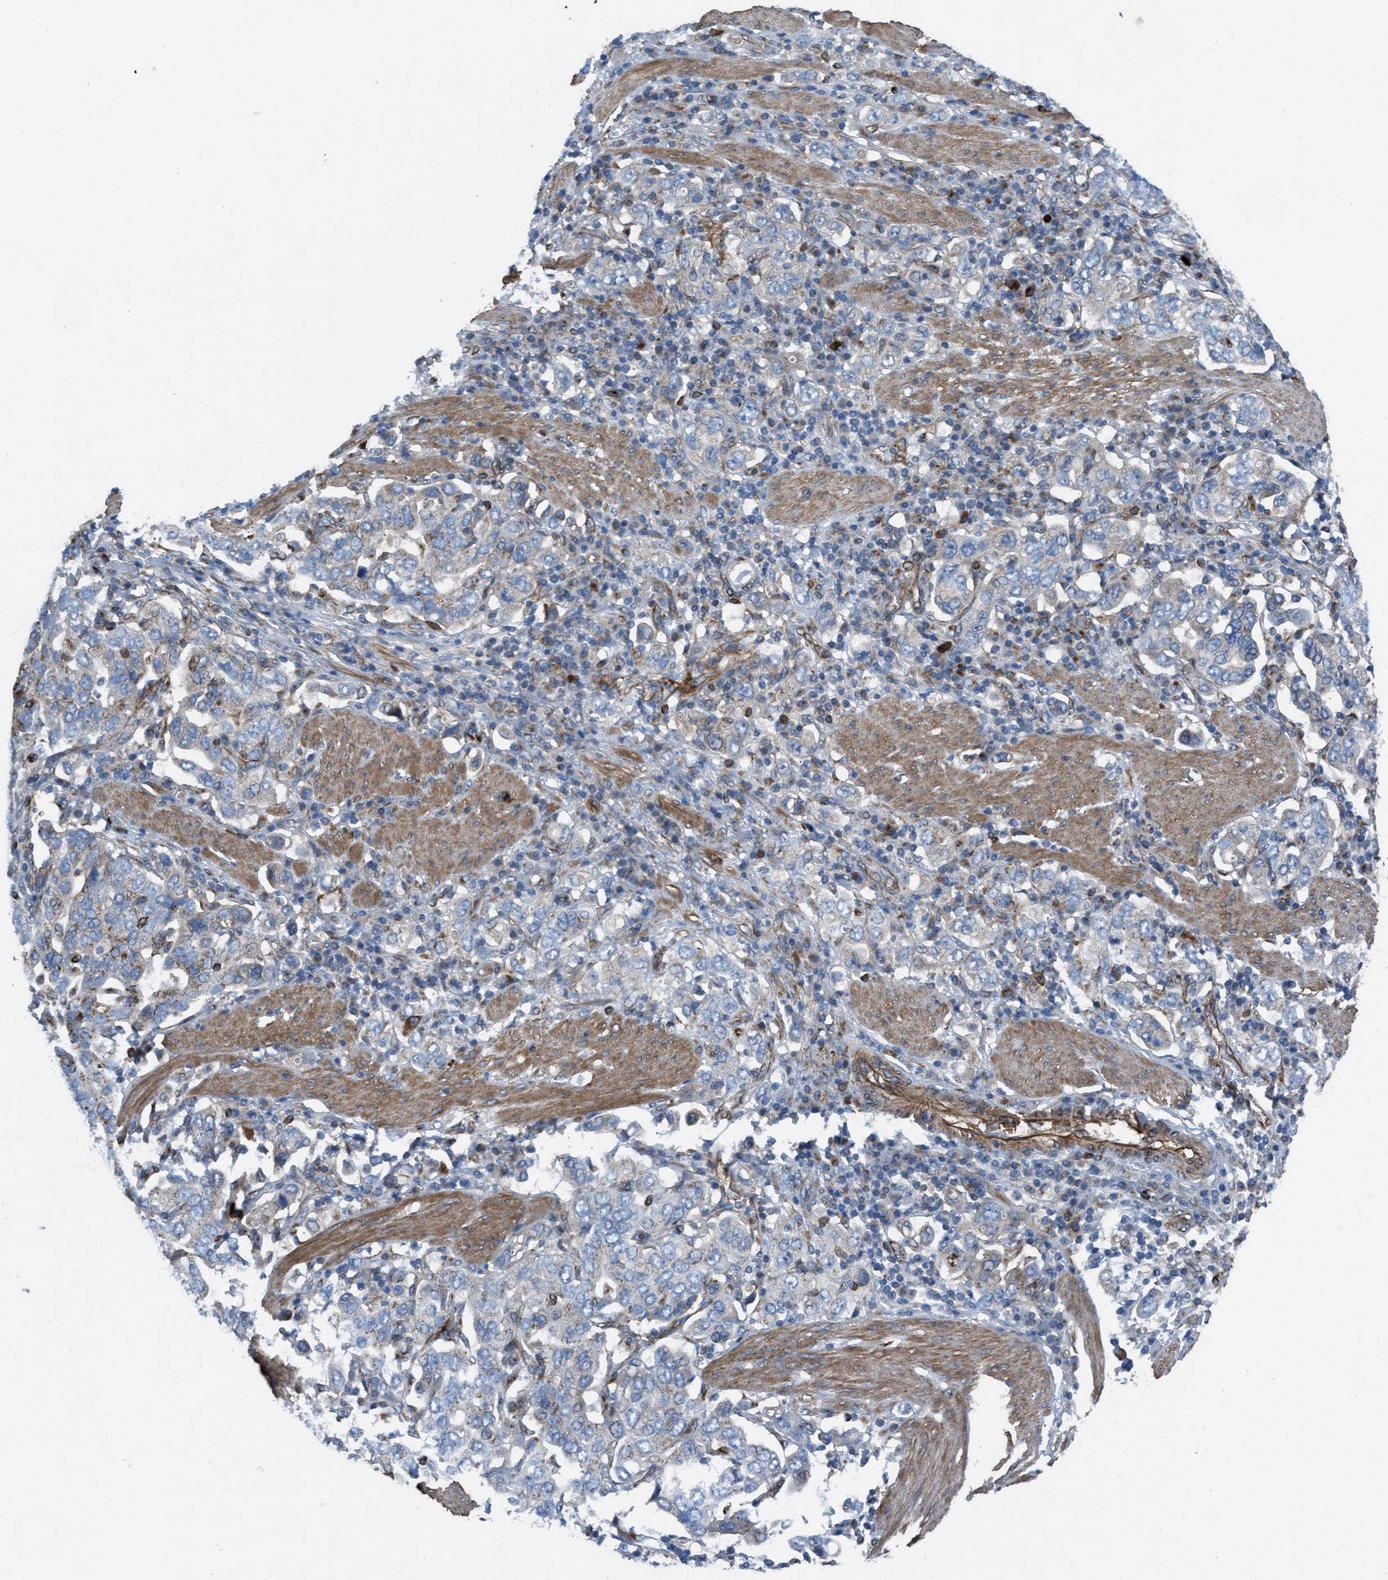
{"staining": {"intensity": "weak", "quantity": "<25%", "location": "cytoplasmic/membranous"}, "tissue": "stomach cancer", "cell_type": "Tumor cells", "image_type": "cancer", "snomed": [{"axis": "morphology", "description": "Adenocarcinoma, NOS"}, {"axis": "topography", "description": "Stomach, upper"}], "caption": "A micrograph of stomach cancer stained for a protein reveals no brown staining in tumor cells. (DAB IHC with hematoxylin counter stain).", "gene": "SLC6A9", "patient": {"sex": "male", "age": 62}}